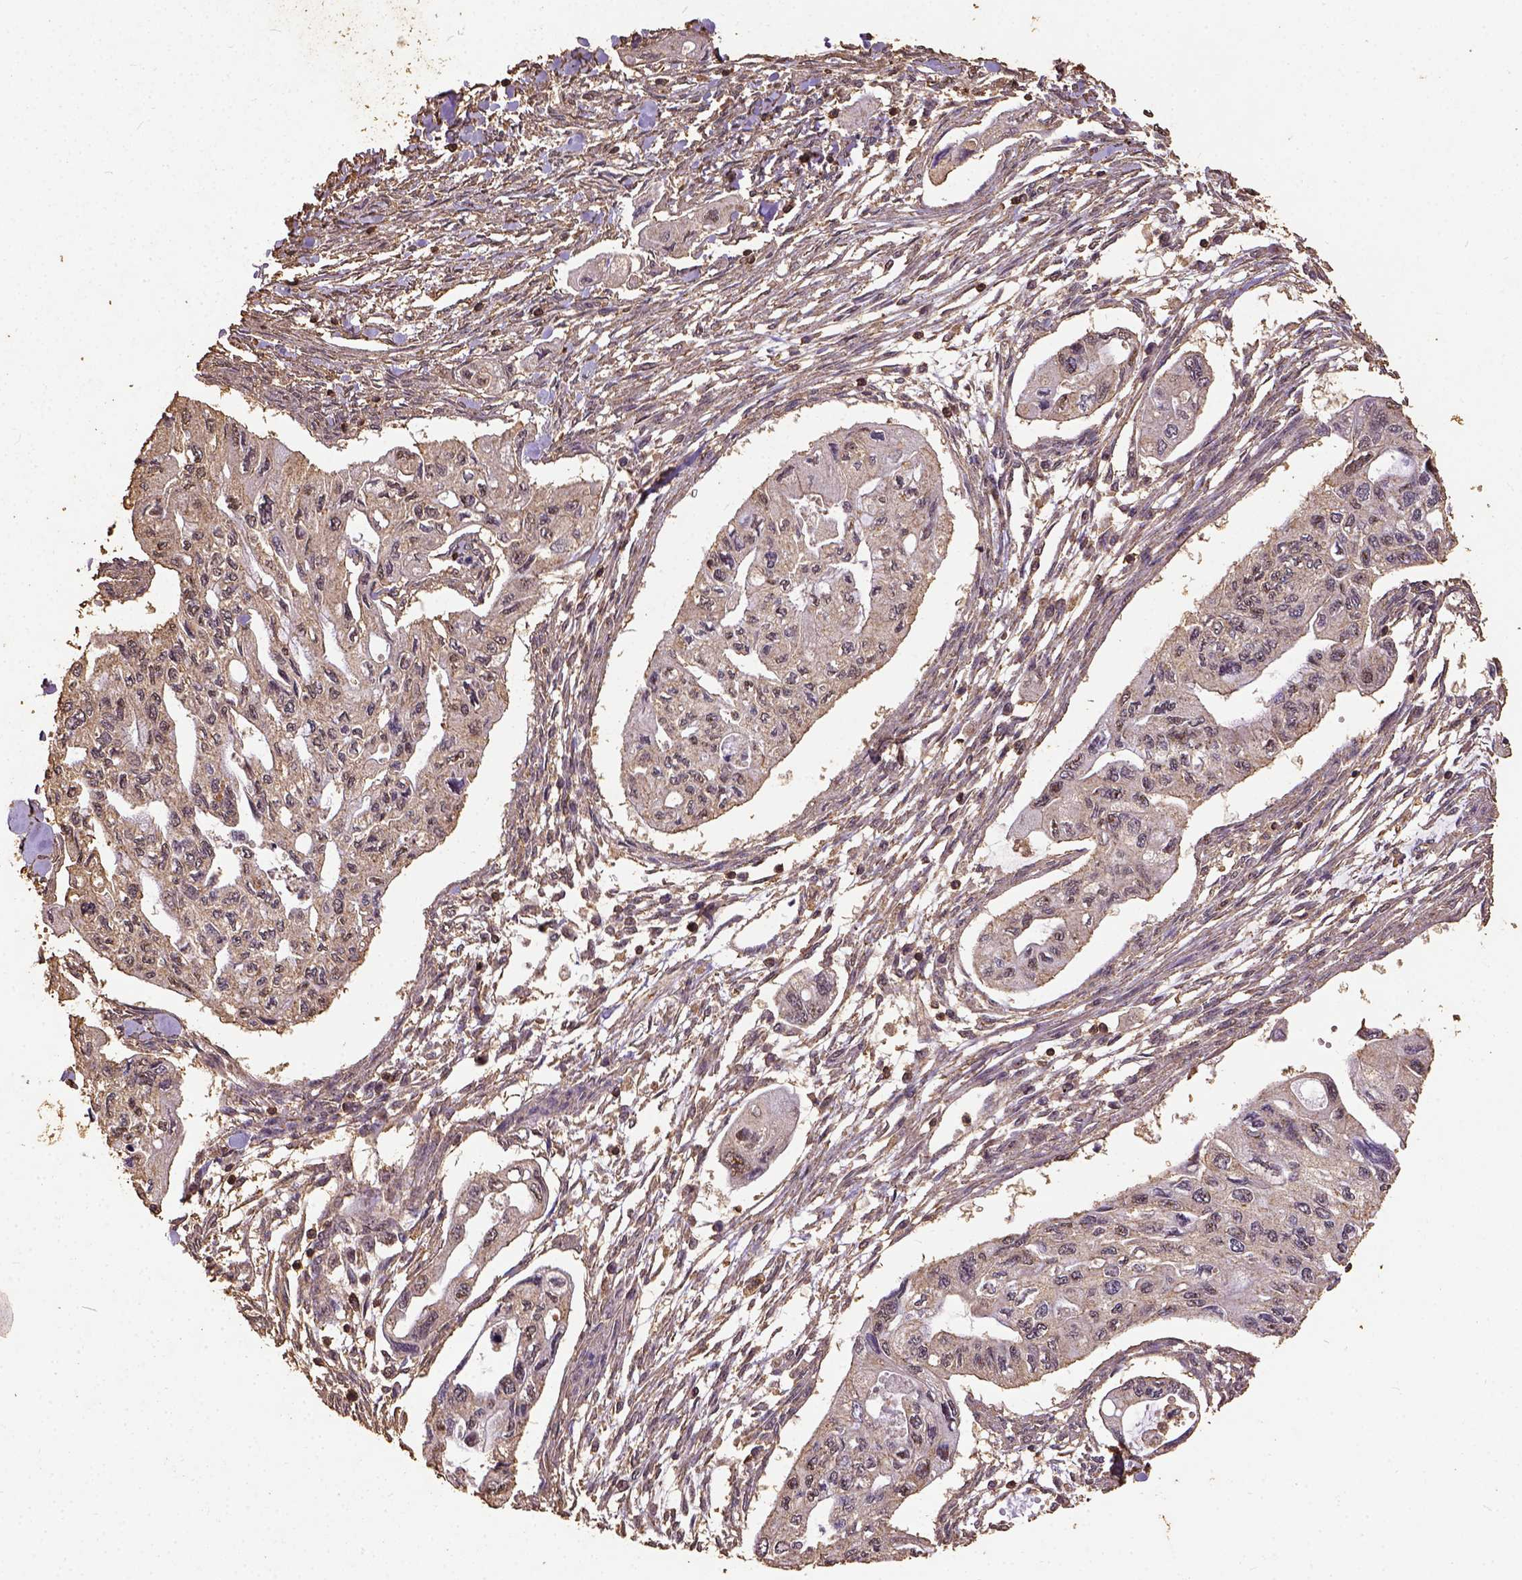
{"staining": {"intensity": "weak", "quantity": "<25%", "location": "nuclear"}, "tissue": "pancreatic cancer", "cell_type": "Tumor cells", "image_type": "cancer", "snomed": [{"axis": "morphology", "description": "Adenocarcinoma, NOS"}, {"axis": "topography", "description": "Pancreas"}], "caption": "A high-resolution image shows immunohistochemistry (IHC) staining of pancreatic cancer, which displays no significant staining in tumor cells. (DAB (3,3'-diaminobenzidine) IHC, high magnification).", "gene": "NACC1", "patient": {"sex": "female", "age": 76}}